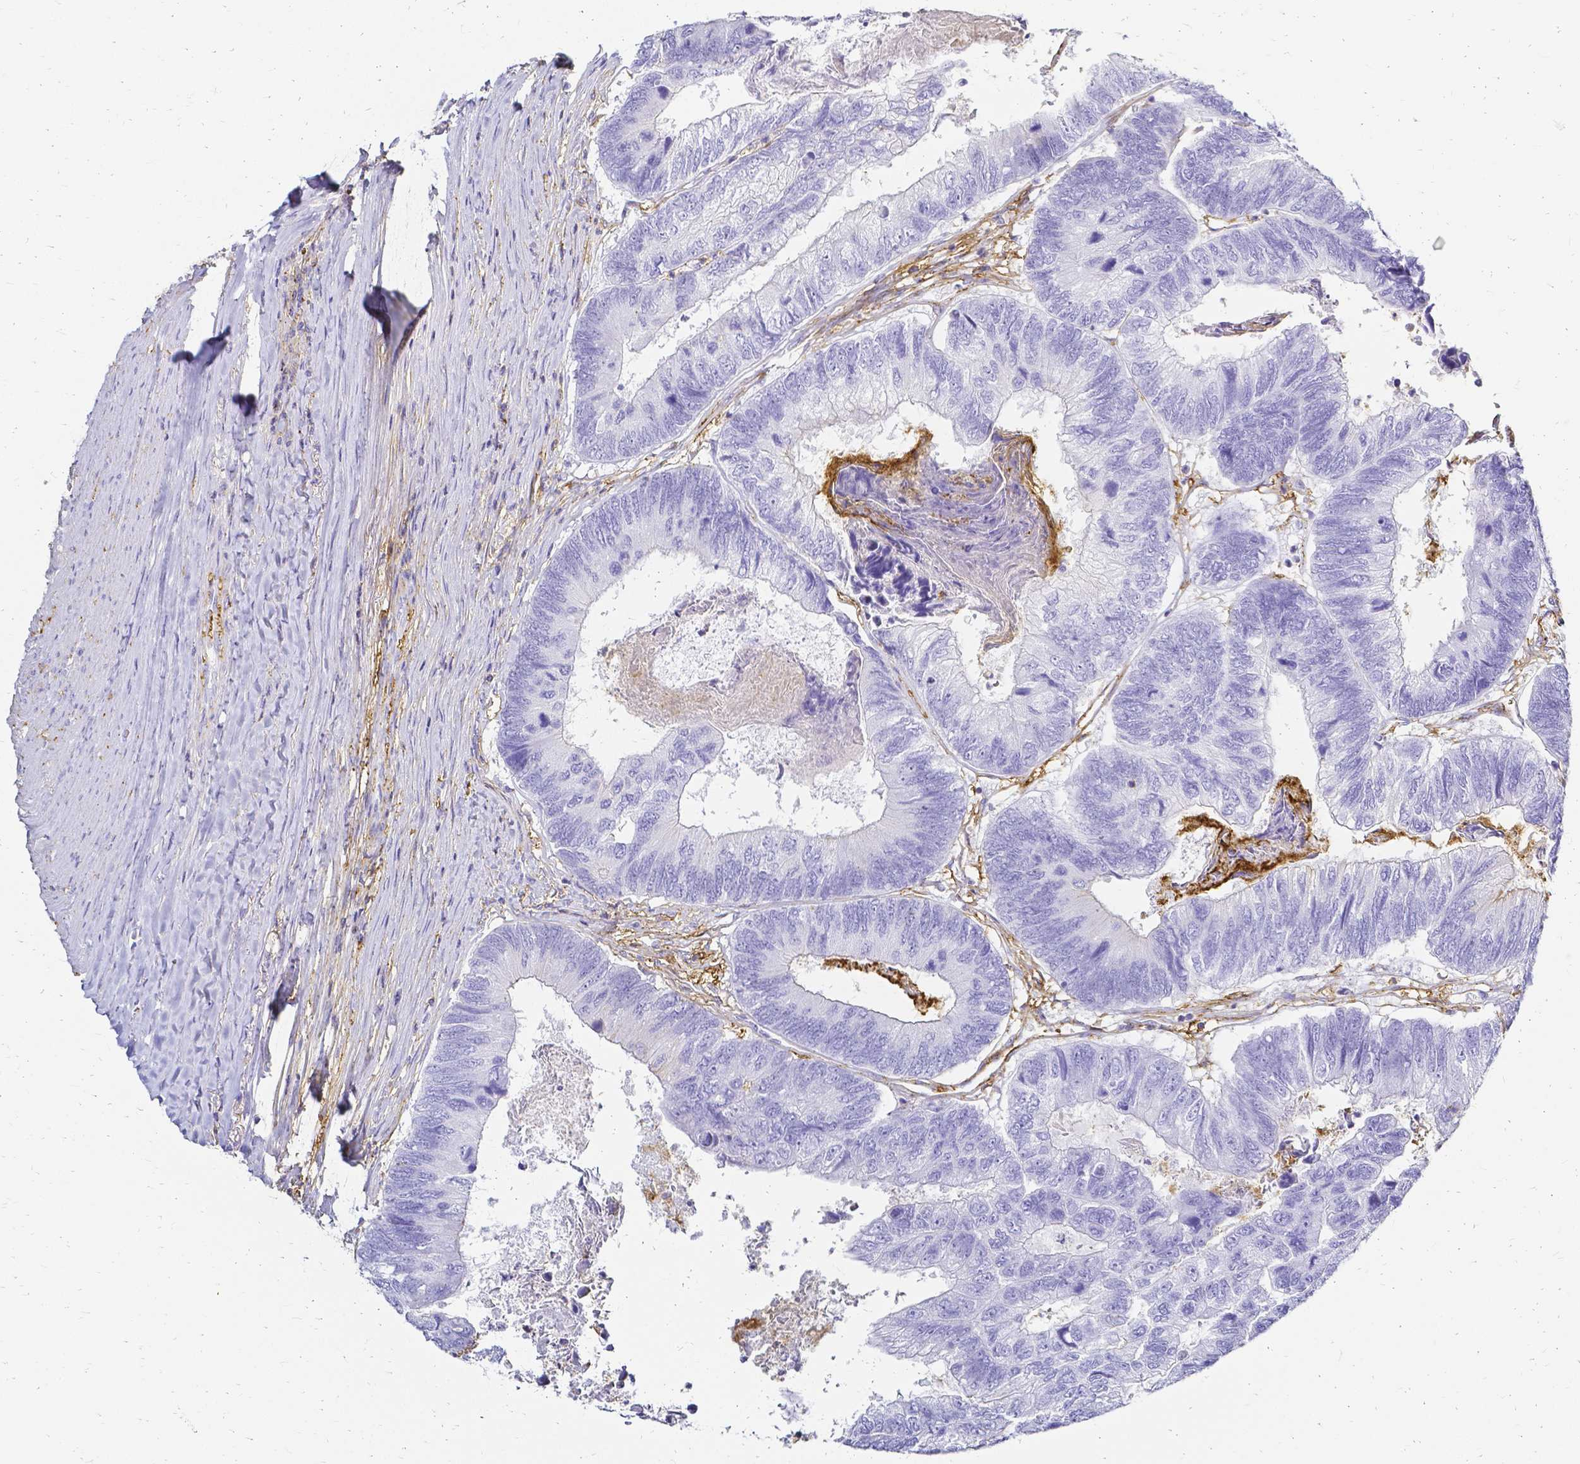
{"staining": {"intensity": "negative", "quantity": "none", "location": "none"}, "tissue": "colorectal cancer", "cell_type": "Tumor cells", "image_type": "cancer", "snomed": [{"axis": "morphology", "description": "Adenocarcinoma, NOS"}, {"axis": "topography", "description": "Colon"}], "caption": "IHC image of human colorectal cancer (adenocarcinoma) stained for a protein (brown), which exhibits no positivity in tumor cells. The staining is performed using DAB brown chromogen with nuclei counter-stained in using hematoxylin.", "gene": "HSPA12A", "patient": {"sex": "female", "age": 67}}